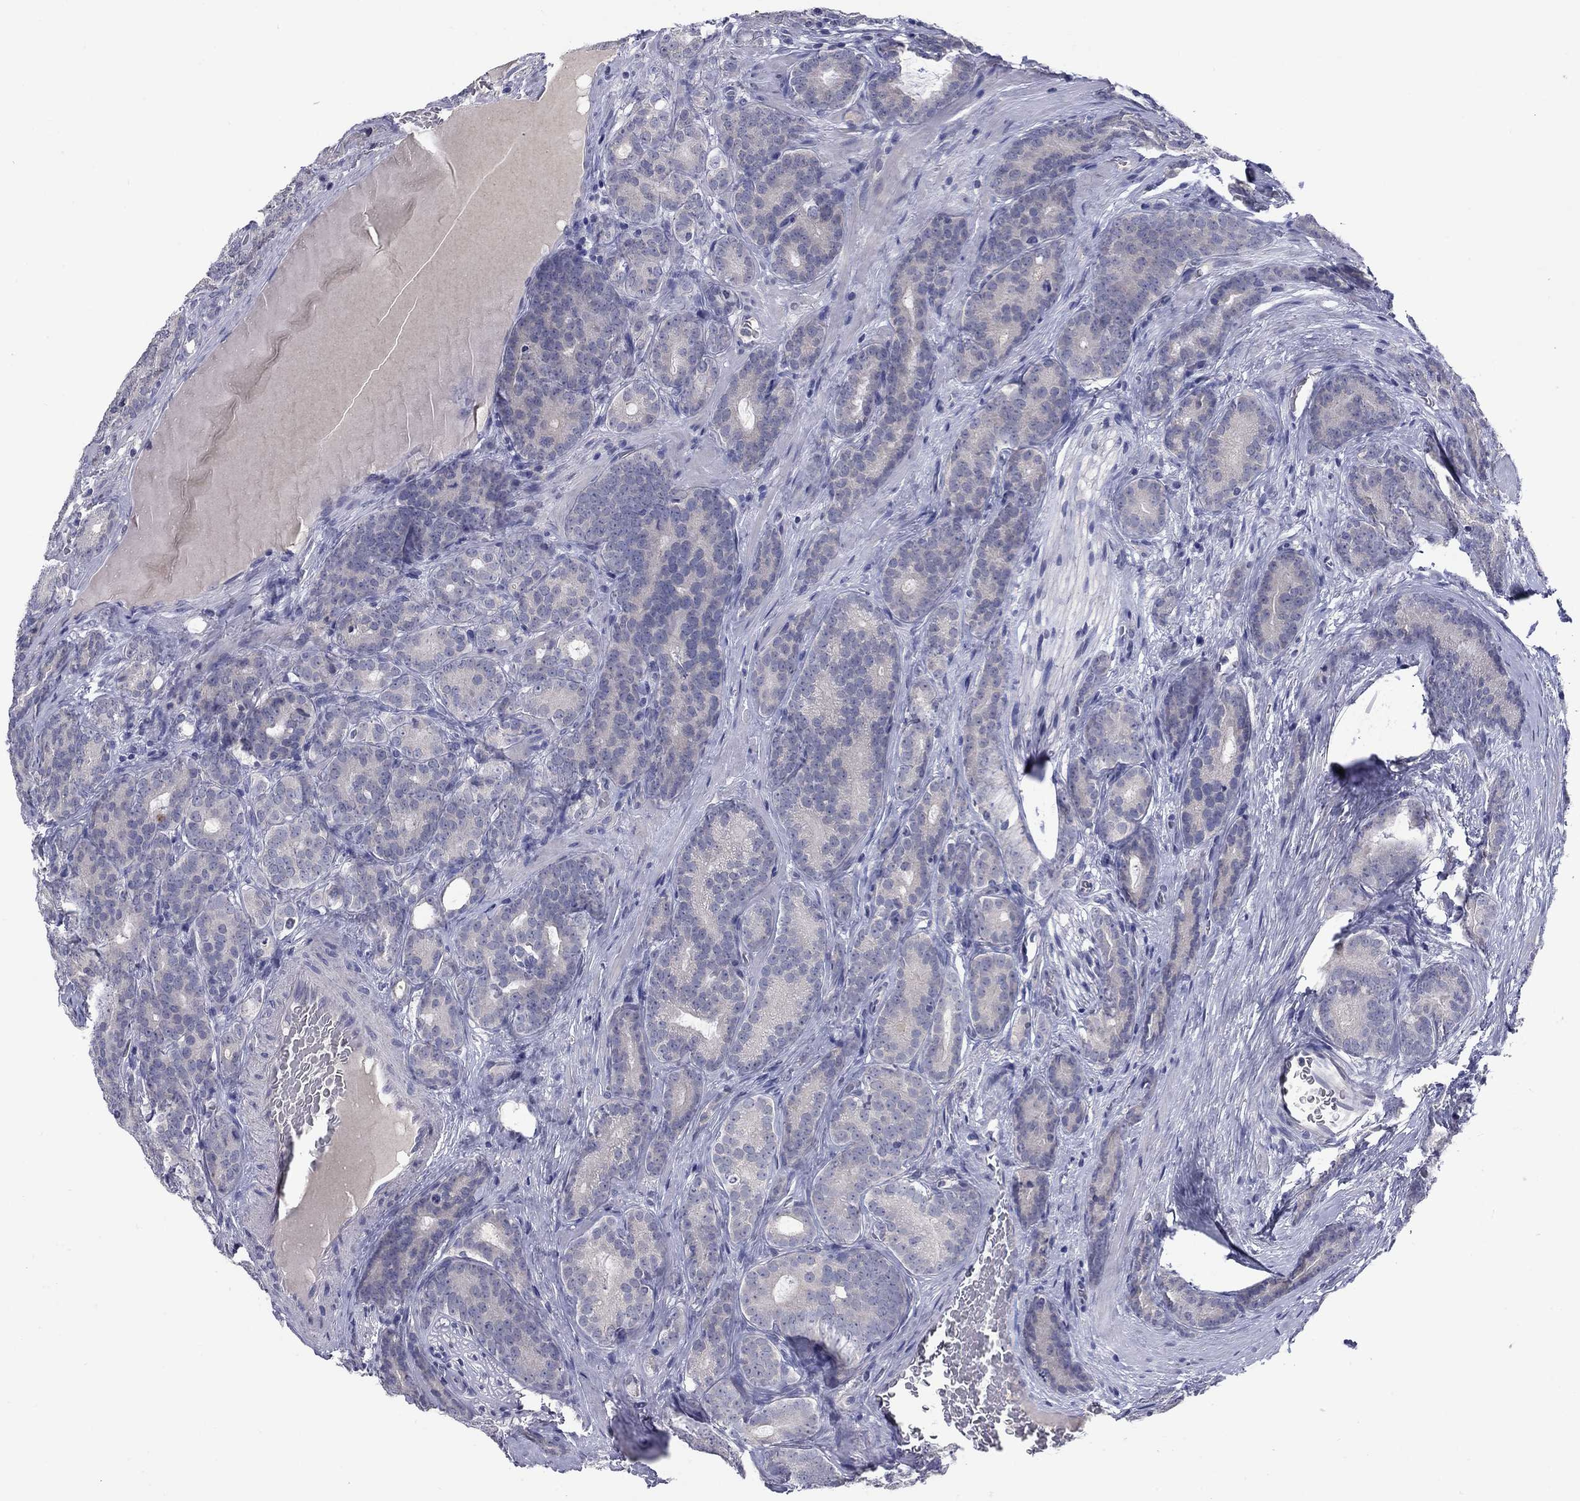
{"staining": {"intensity": "negative", "quantity": "none", "location": "none"}, "tissue": "prostate cancer", "cell_type": "Tumor cells", "image_type": "cancer", "snomed": [{"axis": "morphology", "description": "Adenocarcinoma, NOS"}, {"axis": "topography", "description": "Prostate"}], "caption": "Tumor cells show no significant positivity in prostate adenocarcinoma.", "gene": "CACNA1A", "patient": {"sex": "male", "age": 71}}